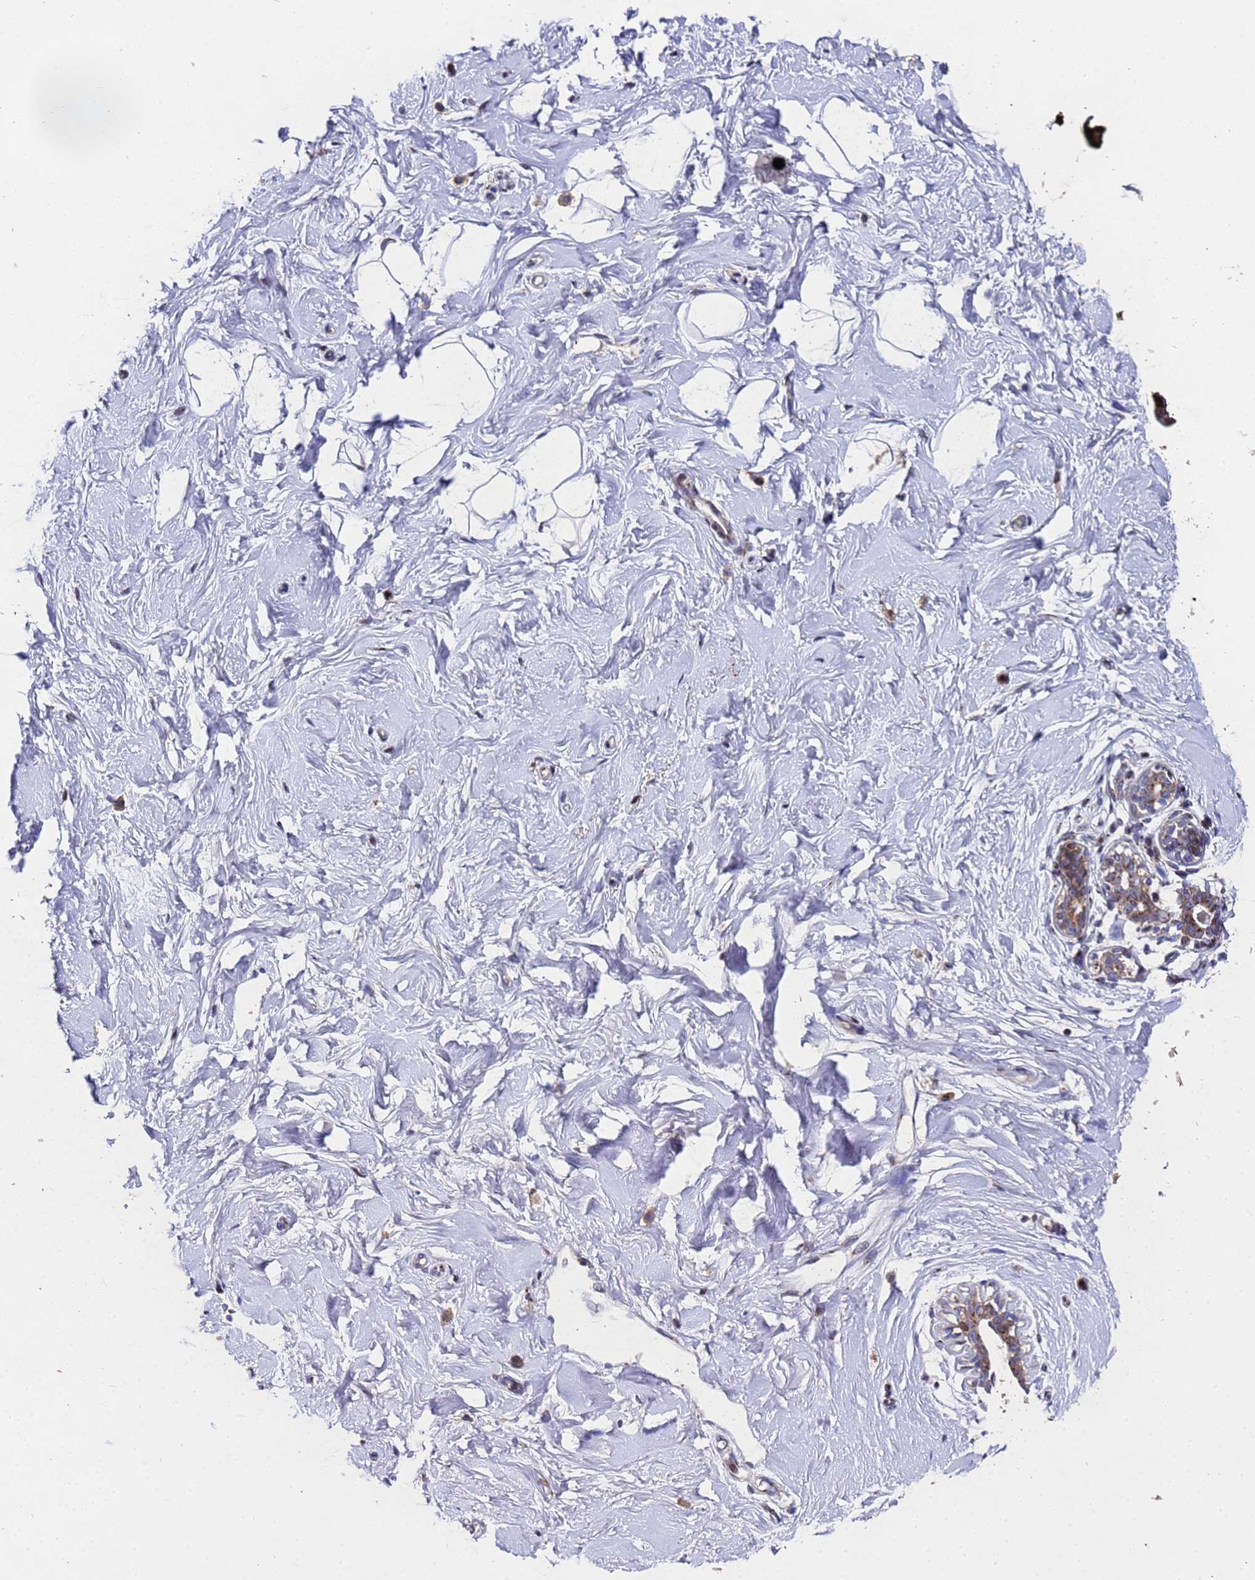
{"staining": {"intensity": "negative", "quantity": "none", "location": "none"}, "tissue": "breast", "cell_type": "Adipocytes", "image_type": "normal", "snomed": [{"axis": "morphology", "description": "Normal tissue, NOS"}, {"axis": "morphology", "description": "Adenoma, NOS"}, {"axis": "topography", "description": "Breast"}], "caption": "Immunohistochemical staining of benign breast reveals no significant expression in adipocytes.", "gene": "NSUN6", "patient": {"sex": "female", "age": 23}}